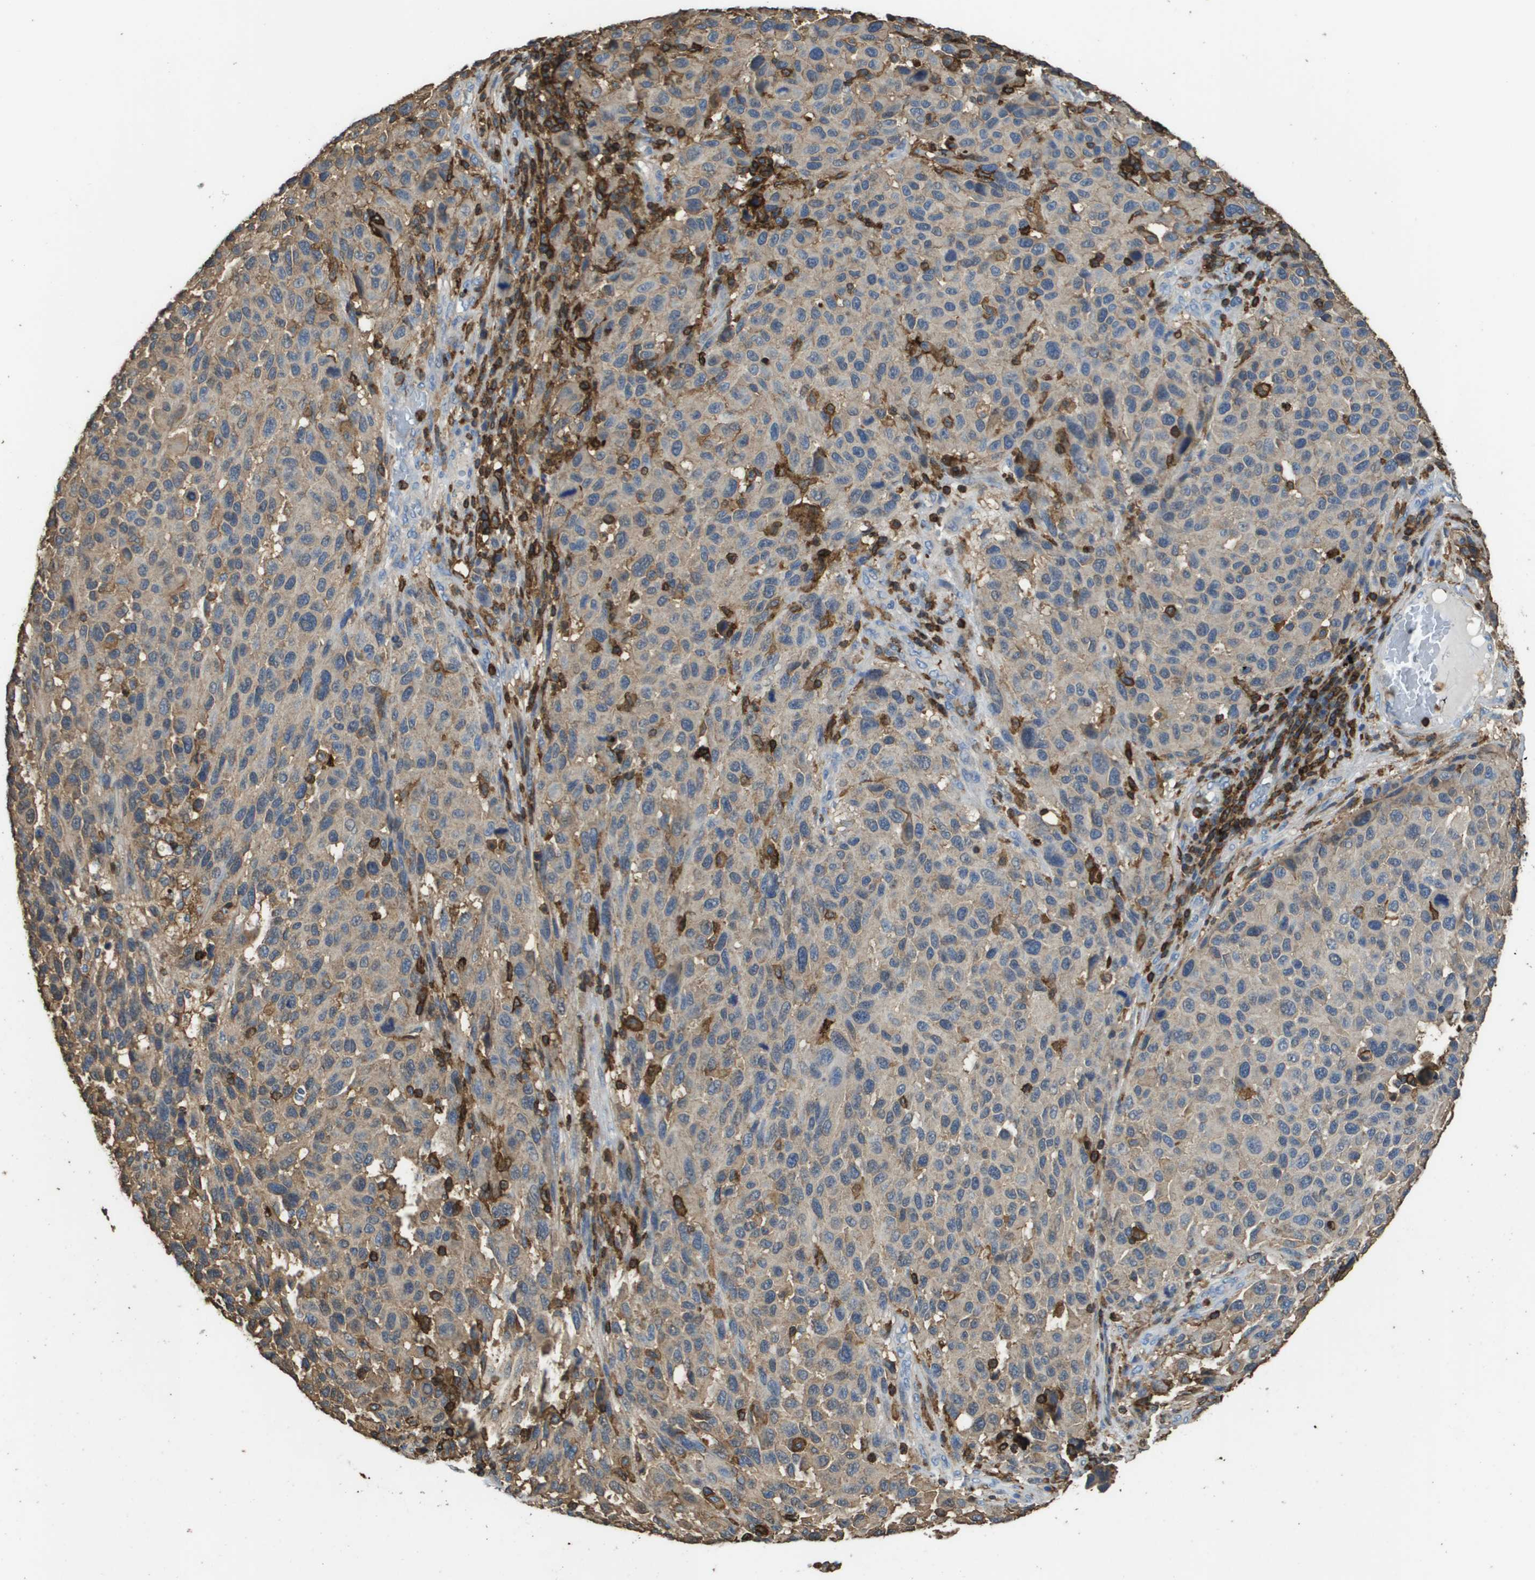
{"staining": {"intensity": "weak", "quantity": ">75%", "location": "cytoplasmic/membranous"}, "tissue": "melanoma", "cell_type": "Tumor cells", "image_type": "cancer", "snomed": [{"axis": "morphology", "description": "Malignant melanoma, Metastatic site"}, {"axis": "topography", "description": "Lymph node"}], "caption": "Melanoma tissue displays weak cytoplasmic/membranous staining in about >75% of tumor cells Ihc stains the protein of interest in brown and the nuclei are stained blue.", "gene": "PASK", "patient": {"sex": "male", "age": 61}}